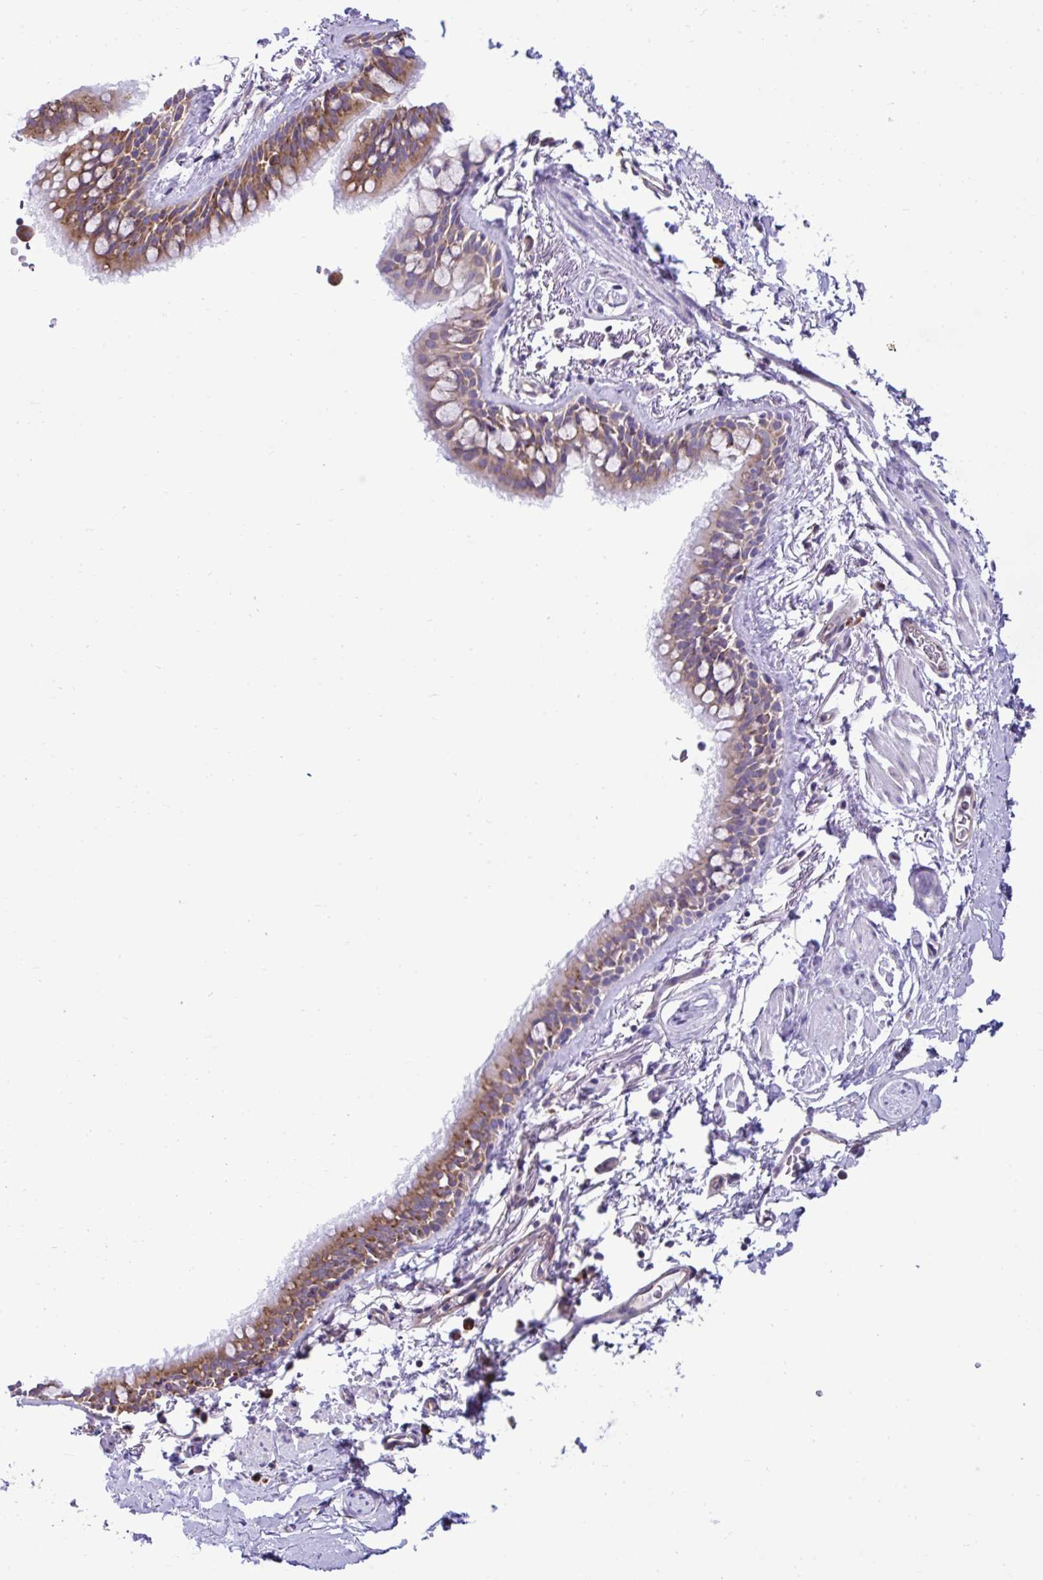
{"staining": {"intensity": "moderate", "quantity": ">75%", "location": "cytoplasmic/membranous"}, "tissue": "bronchus", "cell_type": "Respiratory epithelial cells", "image_type": "normal", "snomed": [{"axis": "morphology", "description": "Normal tissue, NOS"}, {"axis": "topography", "description": "Lymph node"}, {"axis": "topography", "description": "Cartilage tissue"}, {"axis": "topography", "description": "Bronchus"}], "caption": "Immunohistochemical staining of benign bronchus displays medium levels of moderate cytoplasmic/membranous expression in about >75% of respiratory epithelial cells.", "gene": "RPL7", "patient": {"sex": "female", "age": 70}}